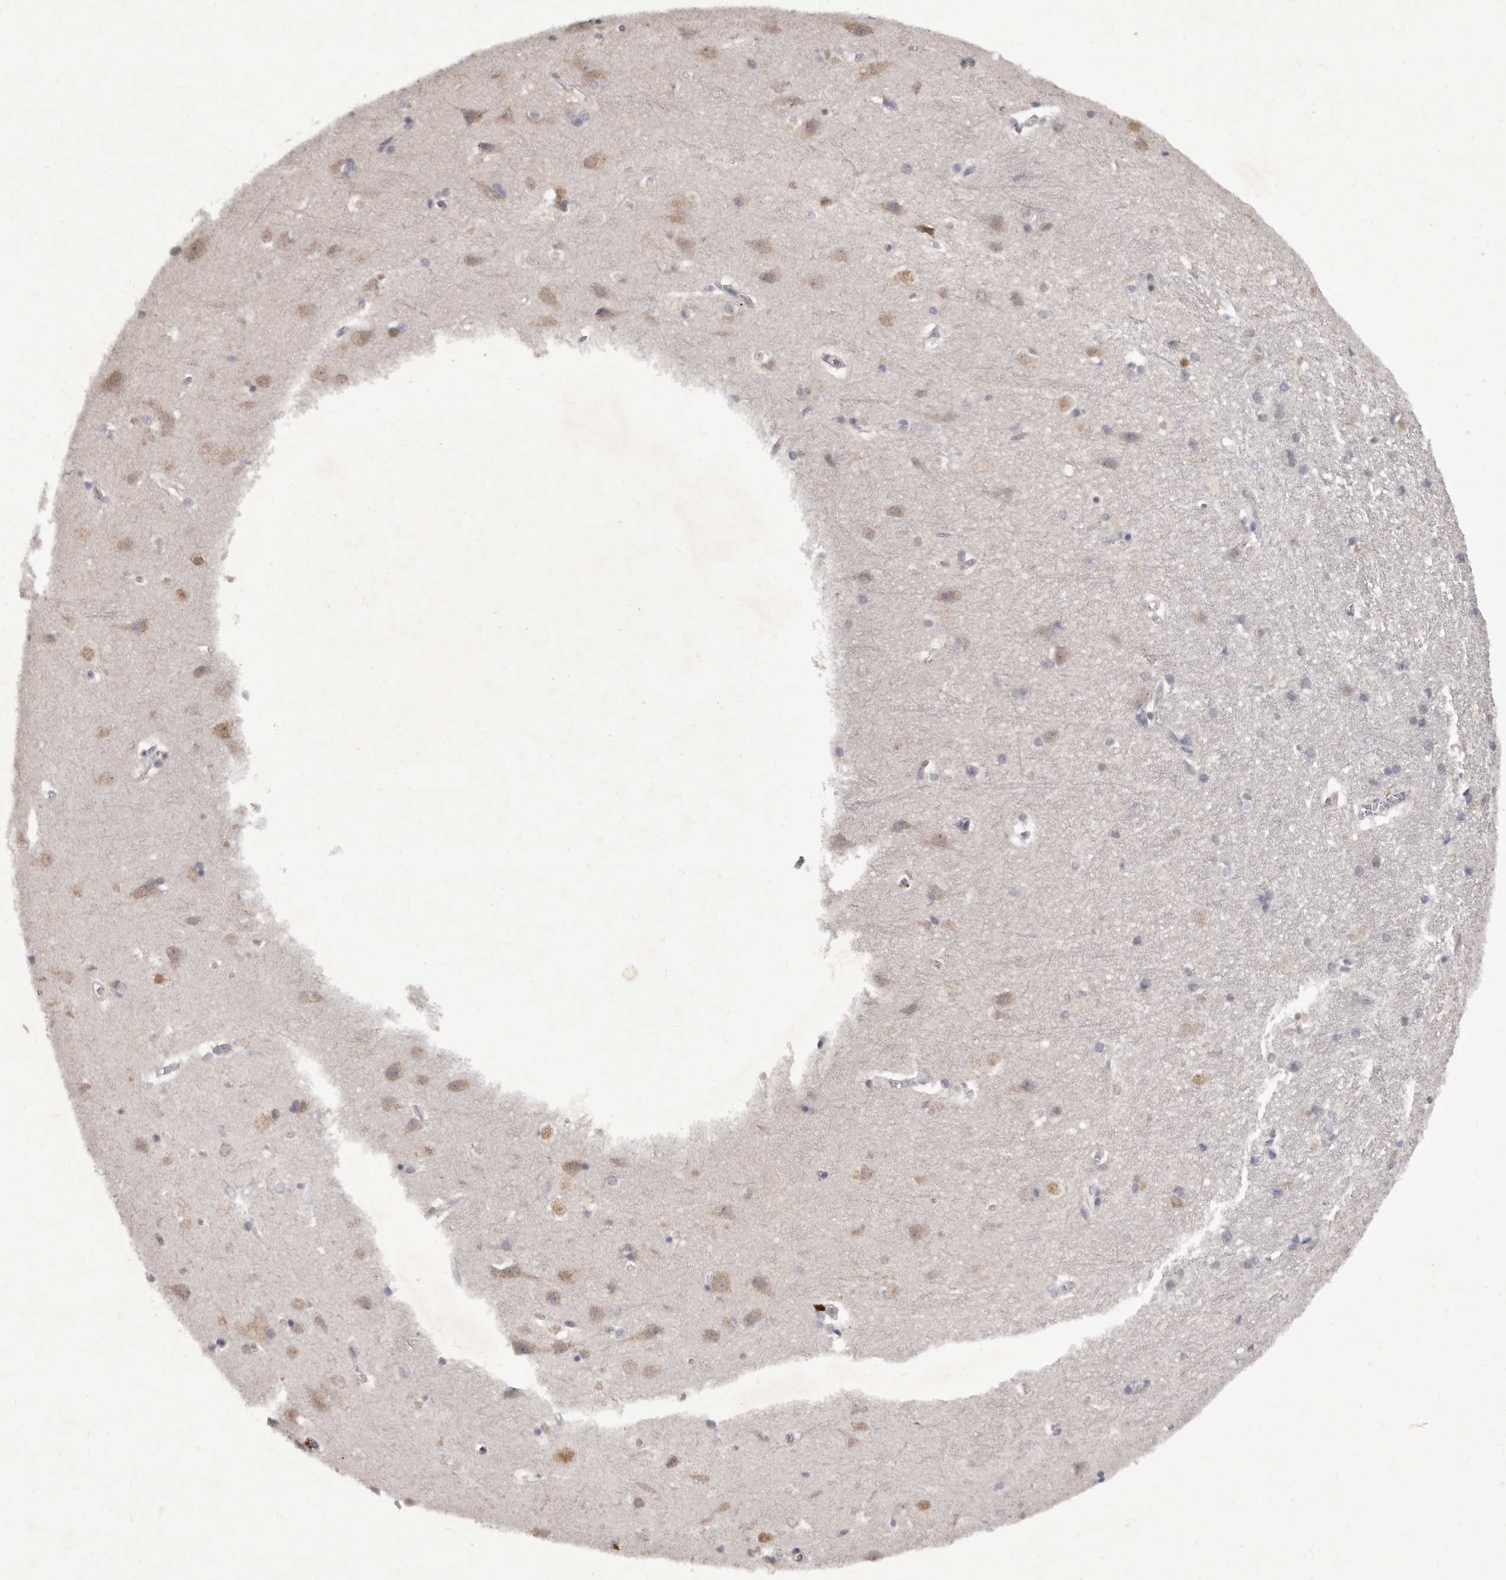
{"staining": {"intensity": "negative", "quantity": "none", "location": "none"}, "tissue": "cerebral cortex", "cell_type": "Endothelial cells", "image_type": "normal", "snomed": [{"axis": "morphology", "description": "Normal tissue, NOS"}, {"axis": "topography", "description": "Cerebral cortex"}], "caption": "This histopathology image is of normal cerebral cortex stained with IHC to label a protein in brown with the nuclei are counter-stained blue. There is no staining in endothelial cells.", "gene": "P2RX6", "patient": {"sex": "male", "age": 54}}